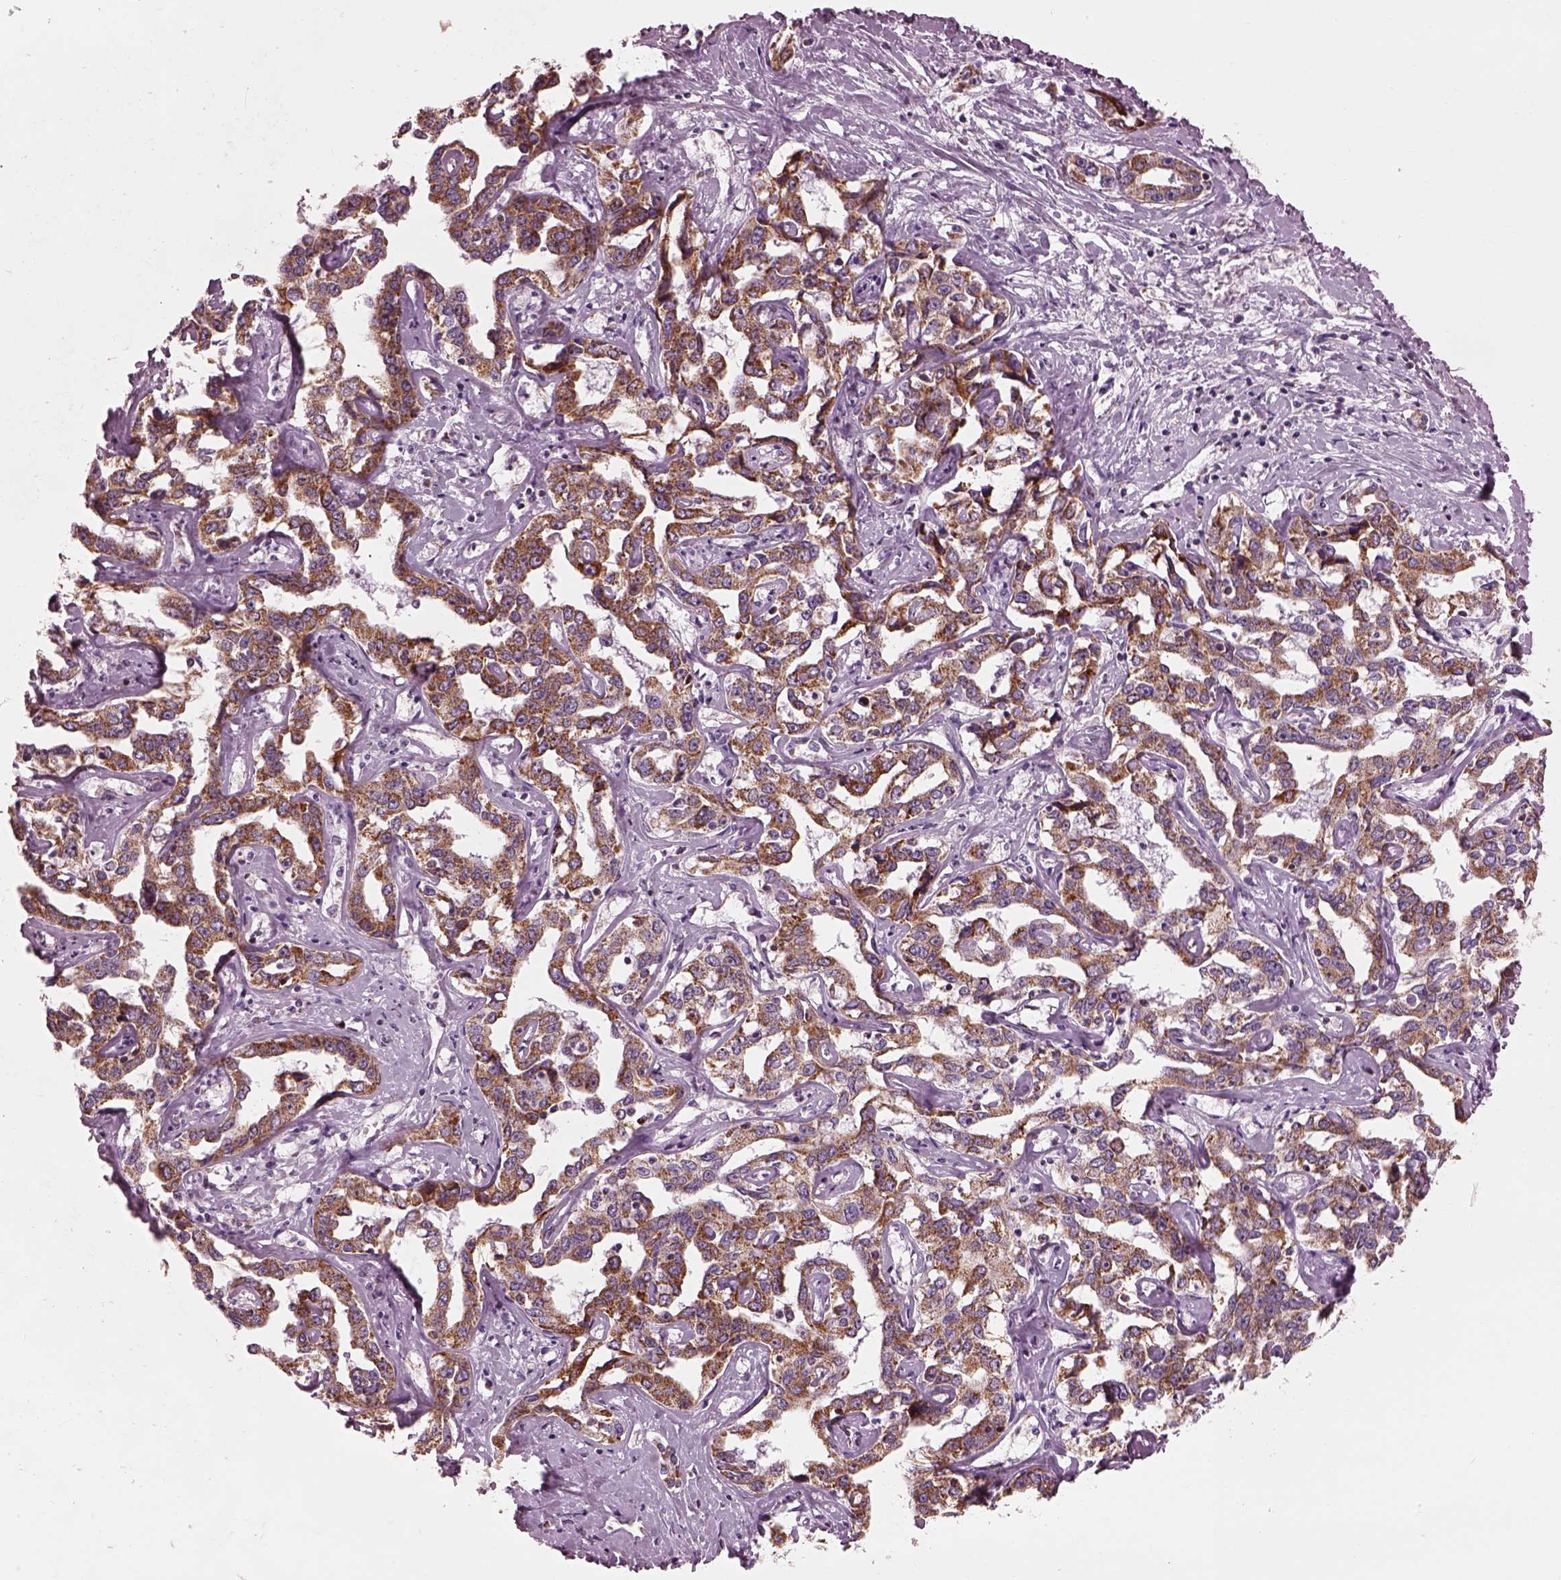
{"staining": {"intensity": "strong", "quantity": ">75%", "location": "cytoplasmic/membranous"}, "tissue": "liver cancer", "cell_type": "Tumor cells", "image_type": "cancer", "snomed": [{"axis": "morphology", "description": "Cholangiocarcinoma"}, {"axis": "topography", "description": "Liver"}], "caption": "A high amount of strong cytoplasmic/membranous staining is seen in about >75% of tumor cells in liver cancer tissue.", "gene": "ATP5MF", "patient": {"sex": "male", "age": 59}}